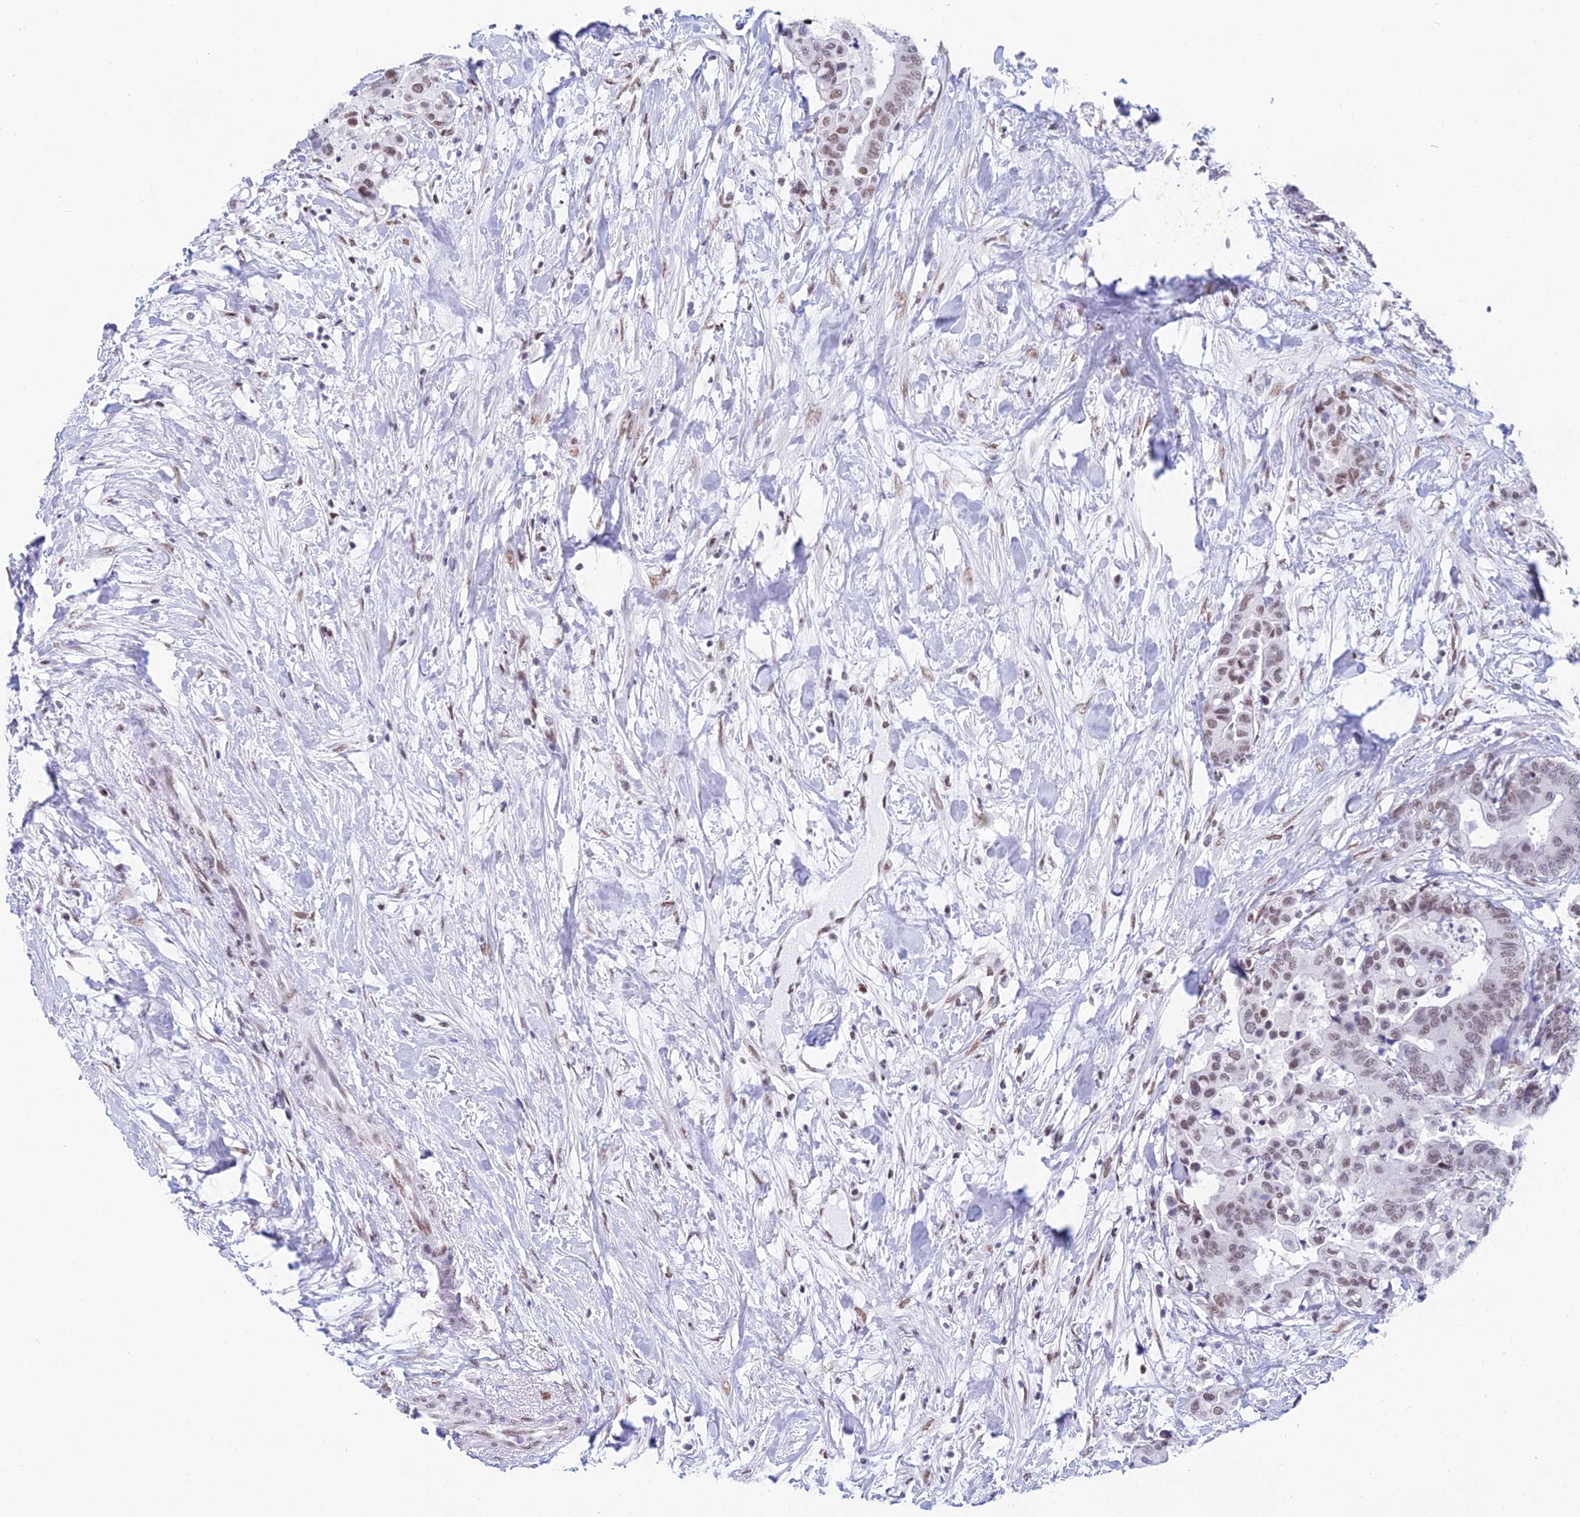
{"staining": {"intensity": "moderate", "quantity": ">75%", "location": "nuclear"}, "tissue": "colorectal cancer", "cell_type": "Tumor cells", "image_type": "cancer", "snomed": [{"axis": "morphology", "description": "Normal tissue, NOS"}, {"axis": "morphology", "description": "Adenocarcinoma, NOS"}, {"axis": "topography", "description": "Colon"}], "caption": "Tumor cells display medium levels of moderate nuclear expression in about >75% of cells in colorectal adenocarcinoma.", "gene": "CDC26", "patient": {"sex": "male", "age": 82}}